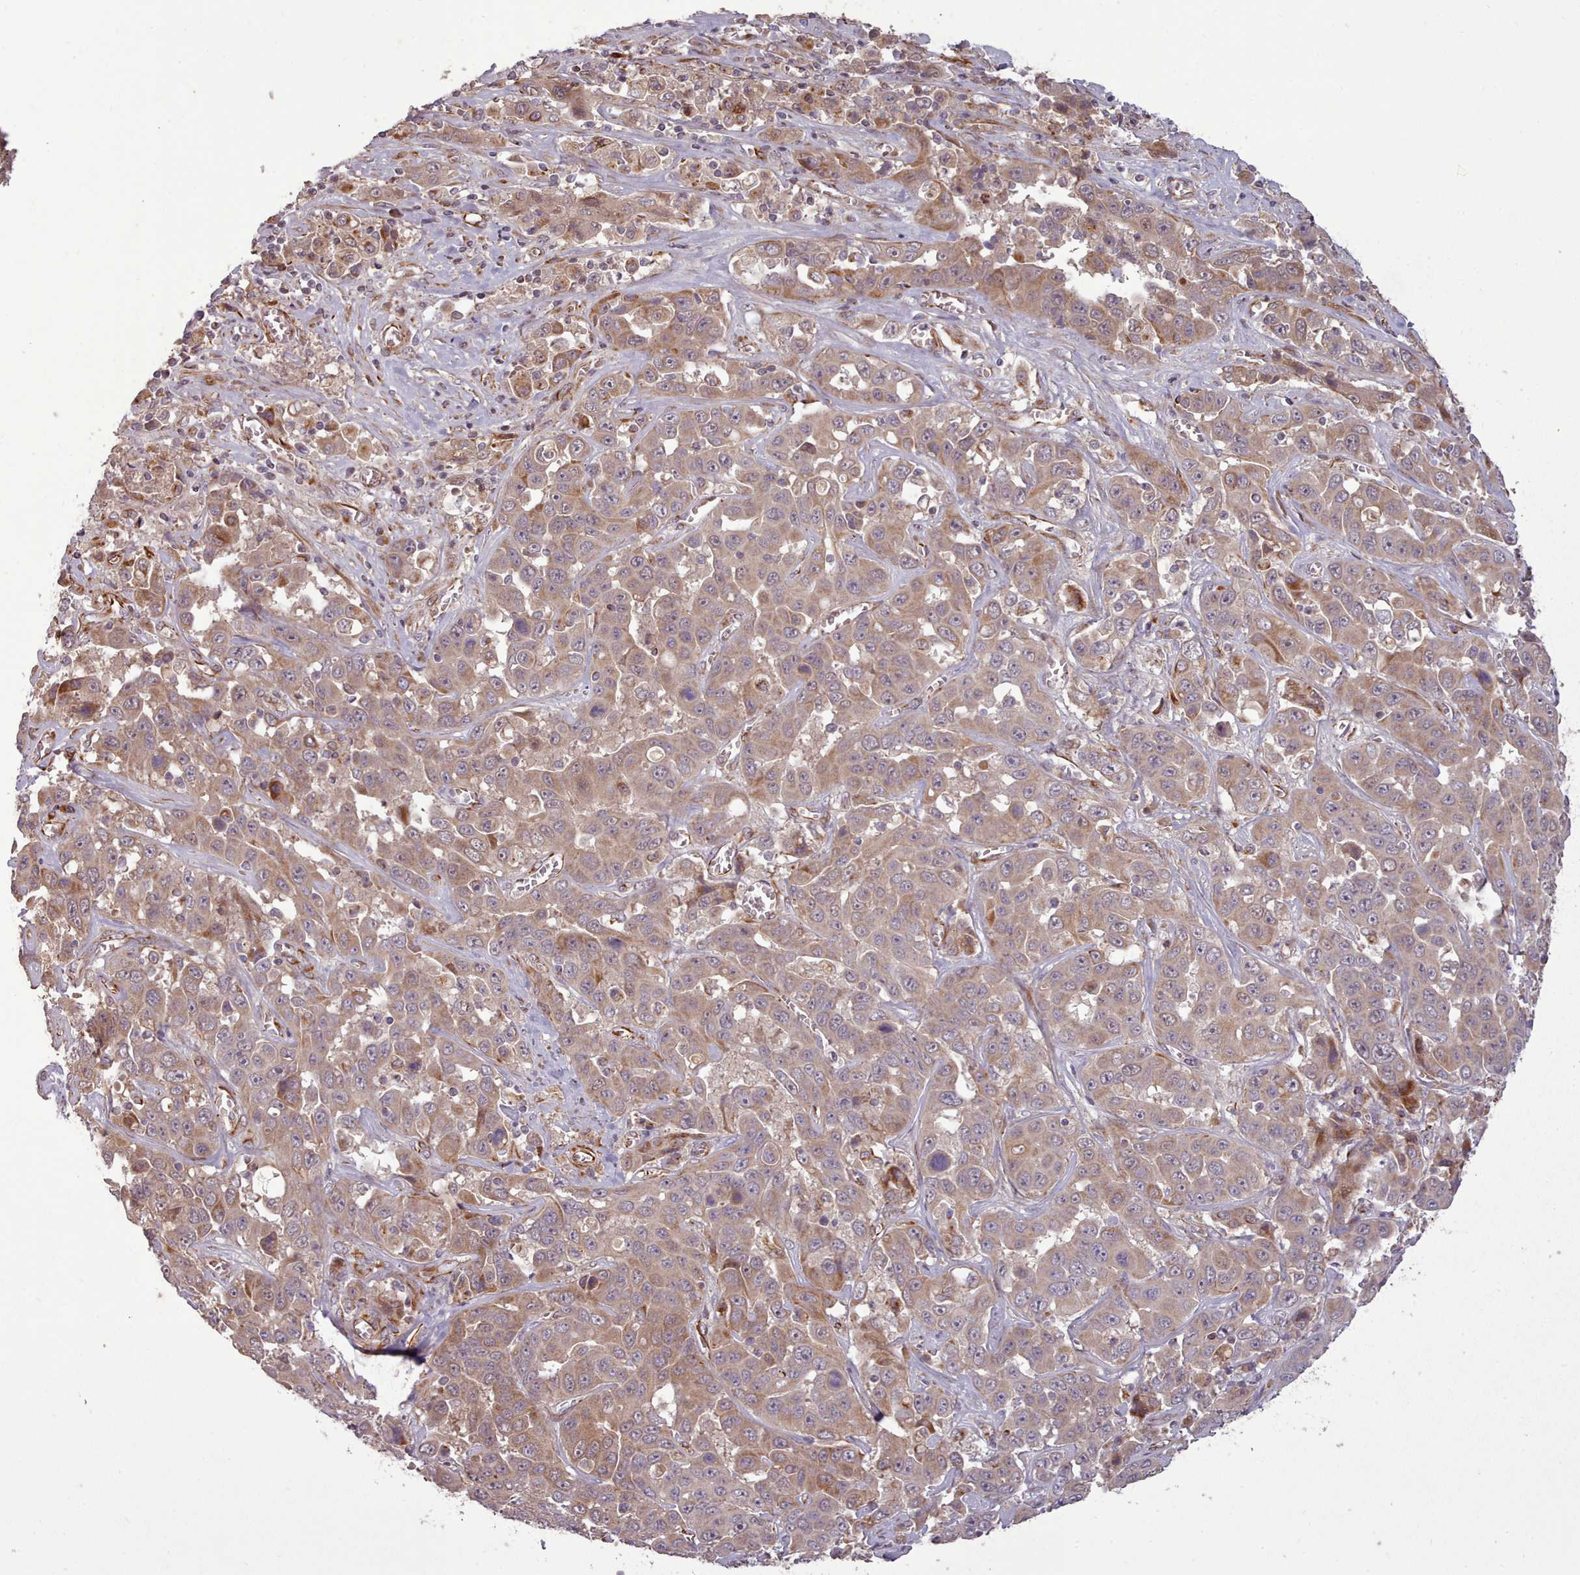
{"staining": {"intensity": "moderate", "quantity": ">75%", "location": "cytoplasmic/membranous"}, "tissue": "liver cancer", "cell_type": "Tumor cells", "image_type": "cancer", "snomed": [{"axis": "morphology", "description": "Cholangiocarcinoma"}, {"axis": "topography", "description": "Liver"}], "caption": "DAB (3,3'-diaminobenzidine) immunohistochemical staining of cholangiocarcinoma (liver) shows moderate cytoplasmic/membranous protein staining in approximately >75% of tumor cells. The staining was performed using DAB (3,3'-diaminobenzidine), with brown indicating positive protein expression. Nuclei are stained blue with hematoxylin.", "gene": "GBGT1", "patient": {"sex": "female", "age": 52}}